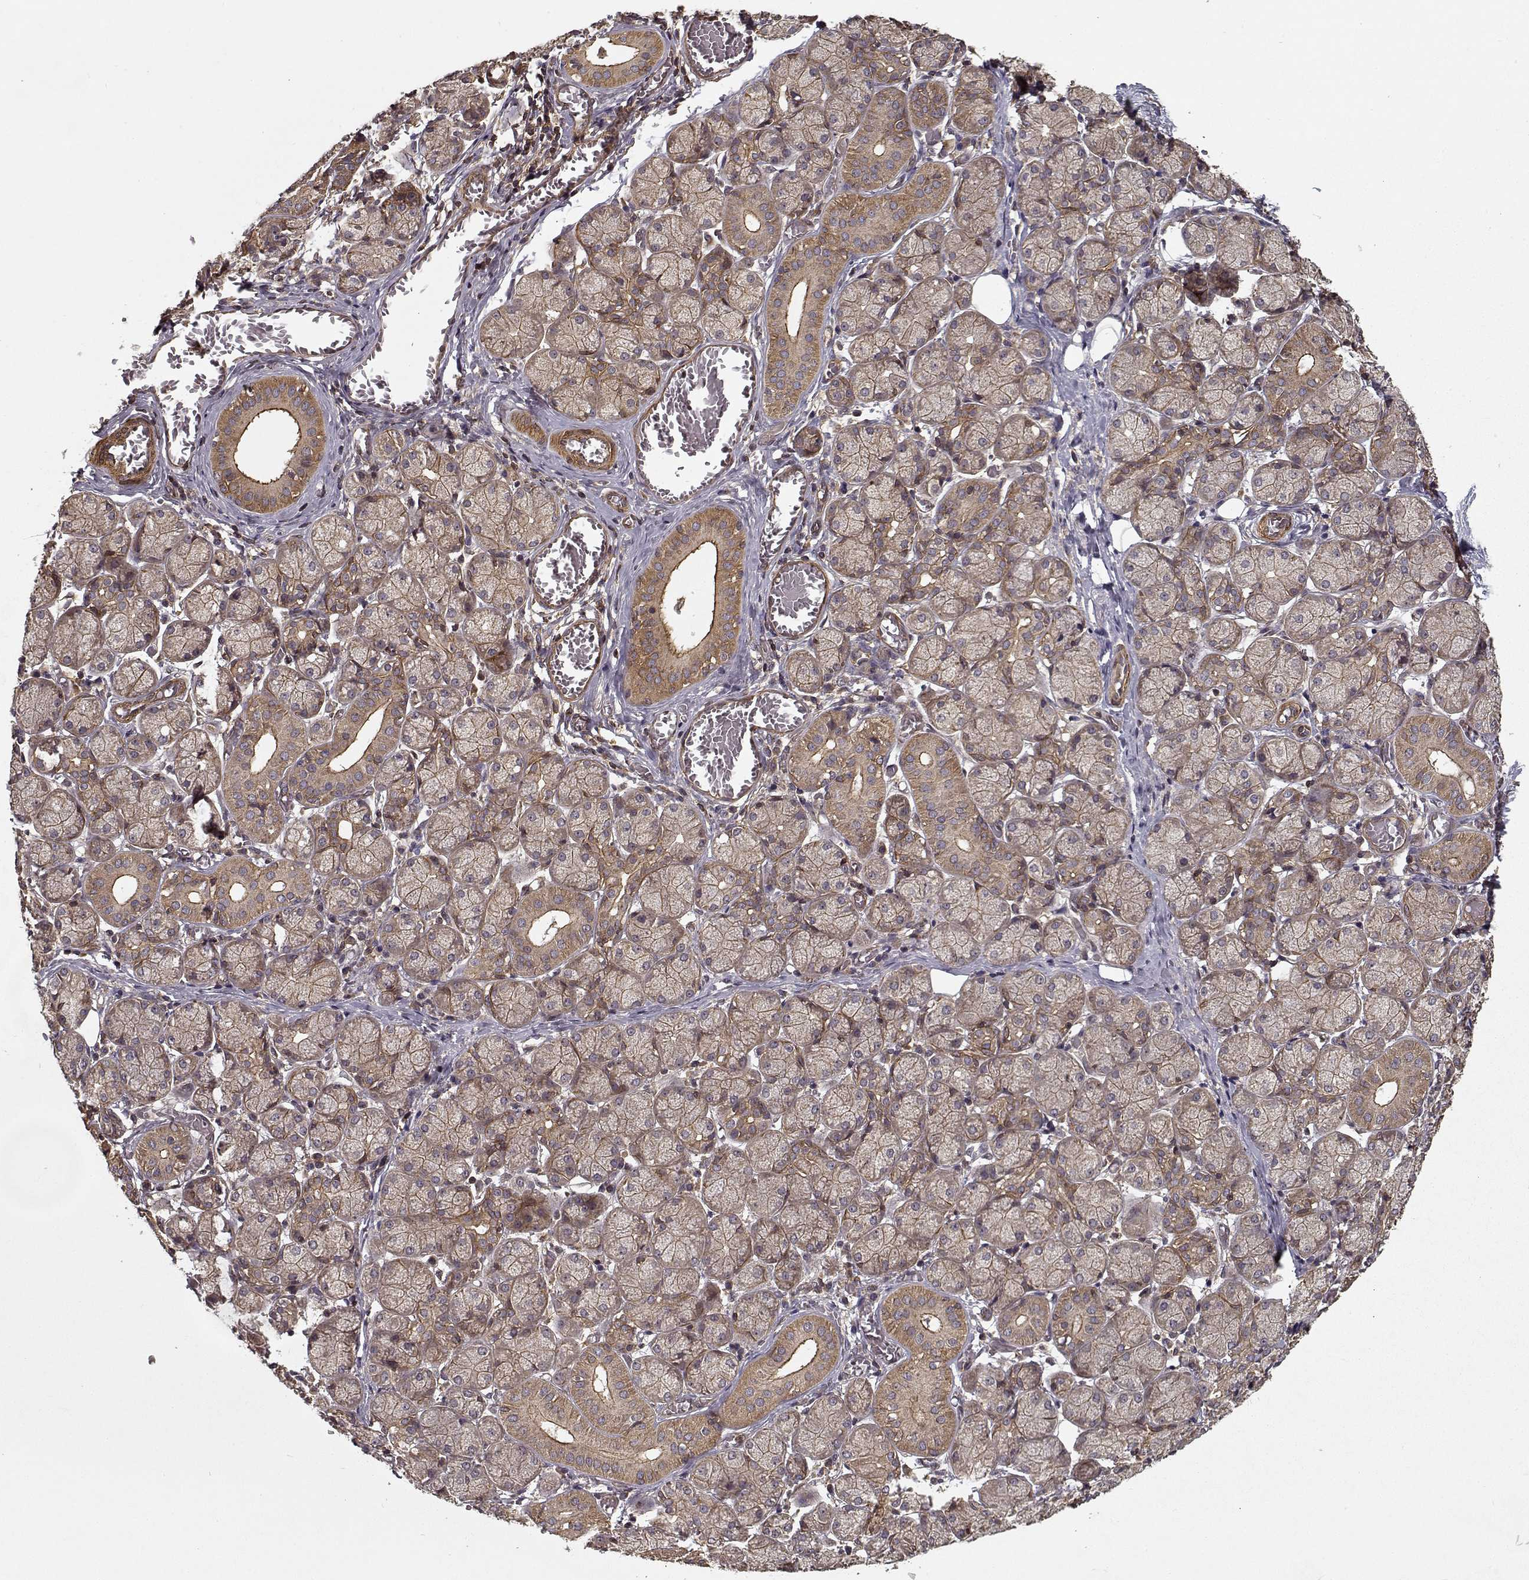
{"staining": {"intensity": "moderate", "quantity": ">75%", "location": "cytoplasmic/membranous"}, "tissue": "salivary gland", "cell_type": "Glandular cells", "image_type": "normal", "snomed": [{"axis": "morphology", "description": "Normal tissue, NOS"}, {"axis": "topography", "description": "Salivary gland"}, {"axis": "topography", "description": "Peripheral nerve tissue"}], "caption": "Immunohistochemistry (IHC) histopathology image of normal salivary gland: salivary gland stained using immunohistochemistry displays medium levels of moderate protein expression localized specifically in the cytoplasmic/membranous of glandular cells, appearing as a cytoplasmic/membranous brown color.", "gene": "PPP1R12A", "patient": {"sex": "female", "age": 24}}